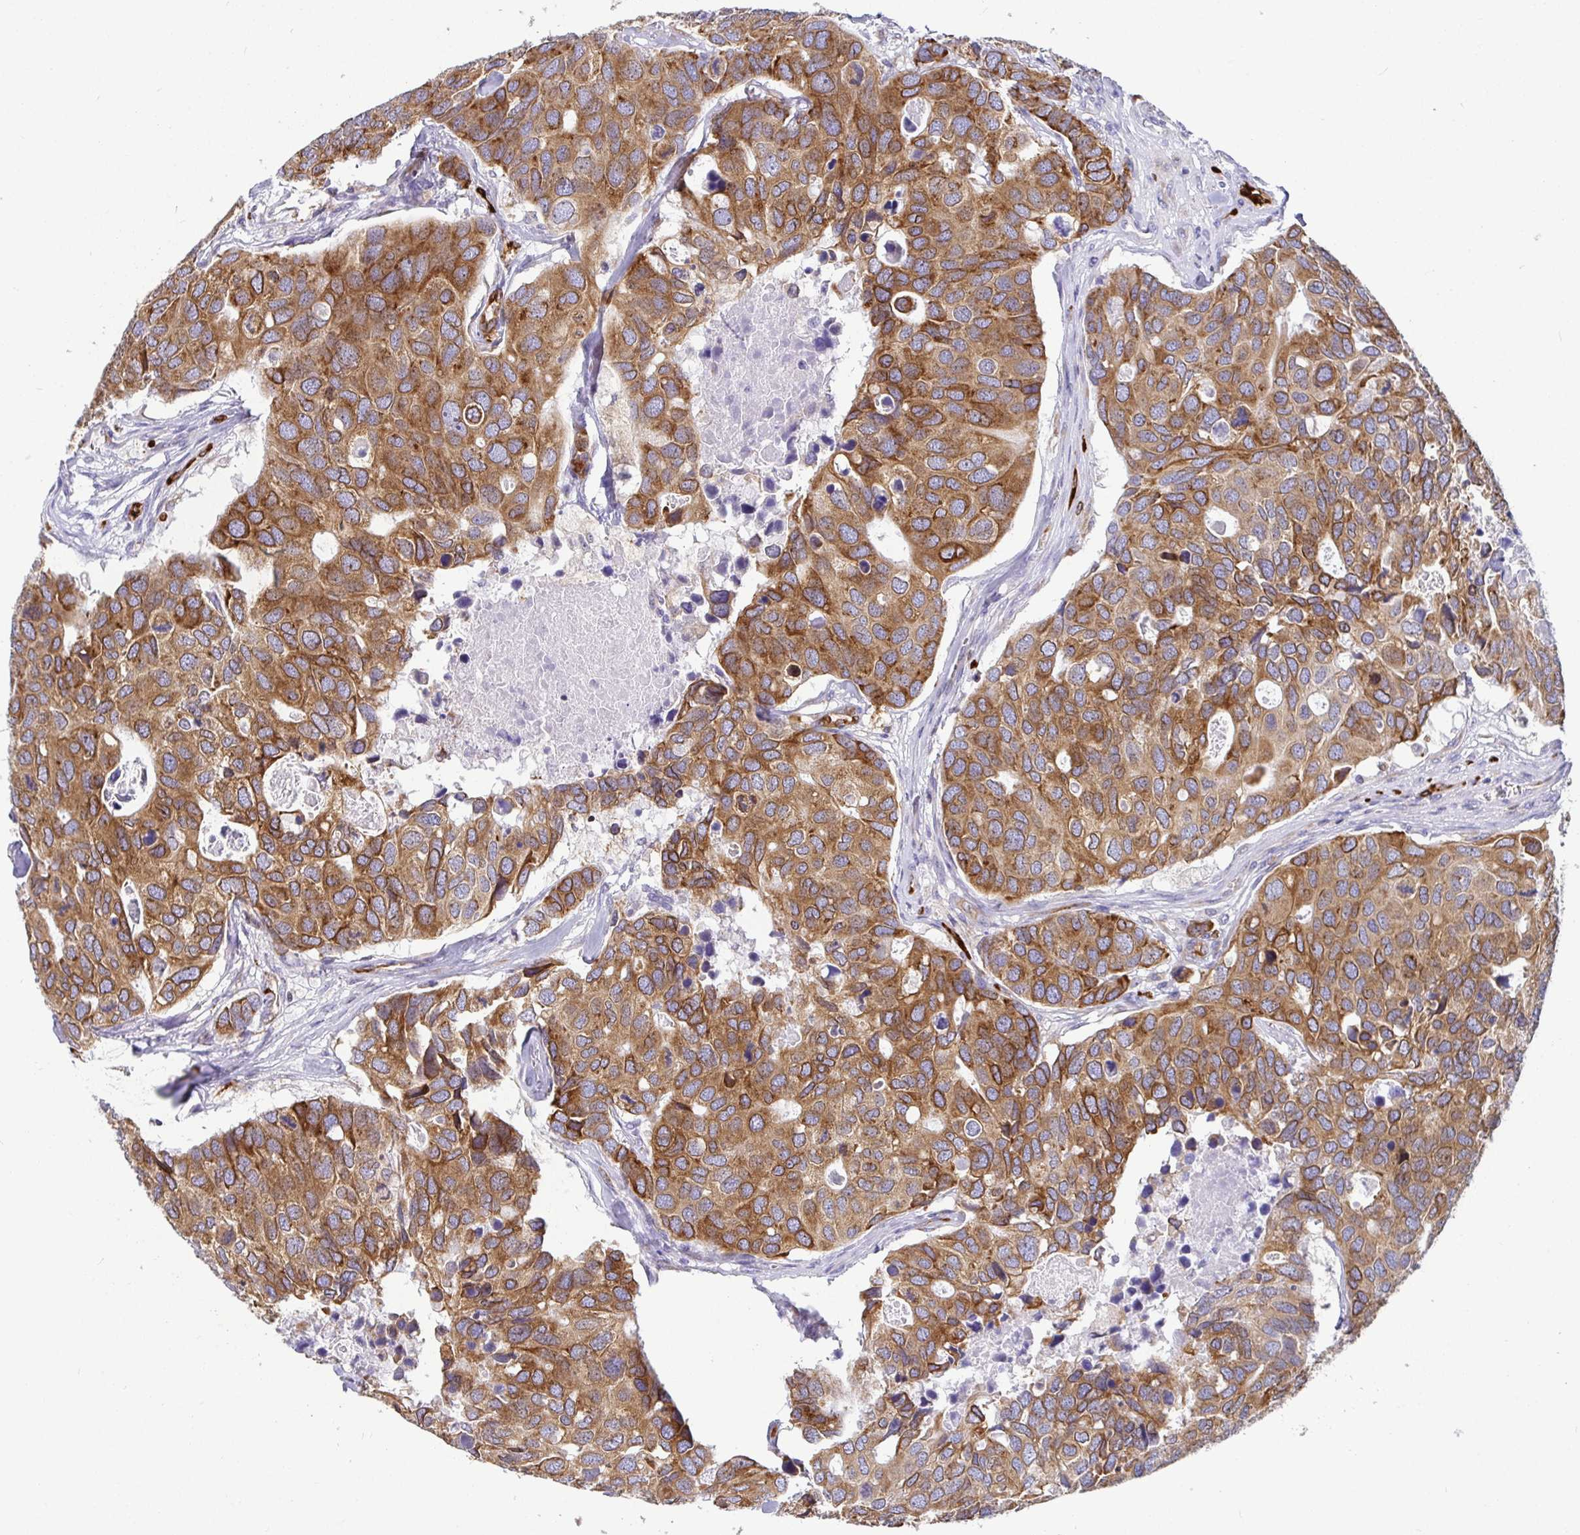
{"staining": {"intensity": "moderate", "quantity": ">75%", "location": "cytoplasmic/membranous"}, "tissue": "breast cancer", "cell_type": "Tumor cells", "image_type": "cancer", "snomed": [{"axis": "morphology", "description": "Duct carcinoma"}, {"axis": "topography", "description": "Breast"}], "caption": "Protein staining reveals moderate cytoplasmic/membranous positivity in about >75% of tumor cells in breast cancer.", "gene": "TP53I11", "patient": {"sex": "female", "age": 83}}